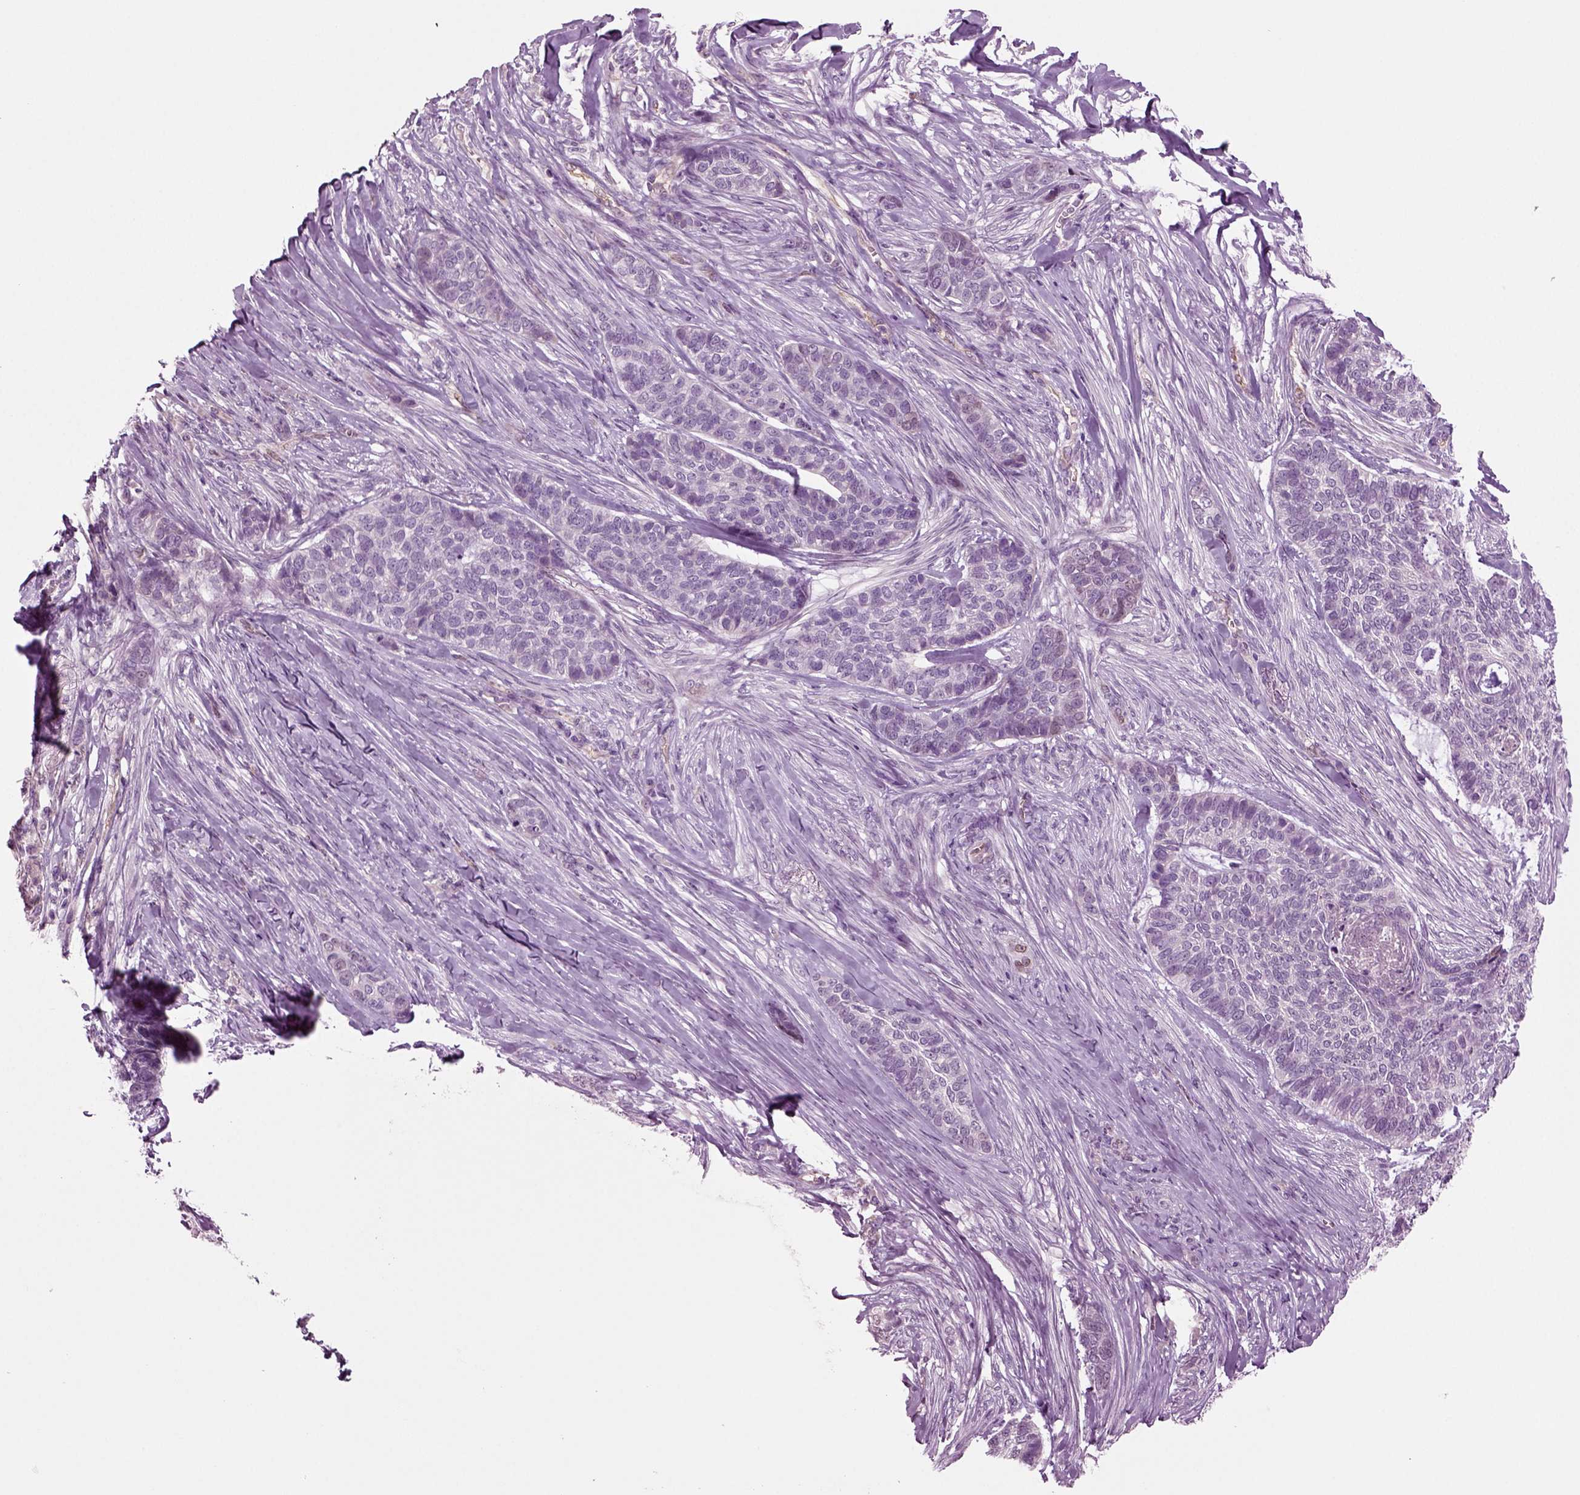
{"staining": {"intensity": "weak", "quantity": "<25%", "location": "nuclear"}, "tissue": "skin cancer", "cell_type": "Tumor cells", "image_type": "cancer", "snomed": [{"axis": "morphology", "description": "Basal cell carcinoma"}, {"axis": "topography", "description": "Skin"}], "caption": "High power microscopy histopathology image of an IHC image of skin cancer (basal cell carcinoma), revealing no significant positivity in tumor cells.", "gene": "COL9A2", "patient": {"sex": "female", "age": 69}}